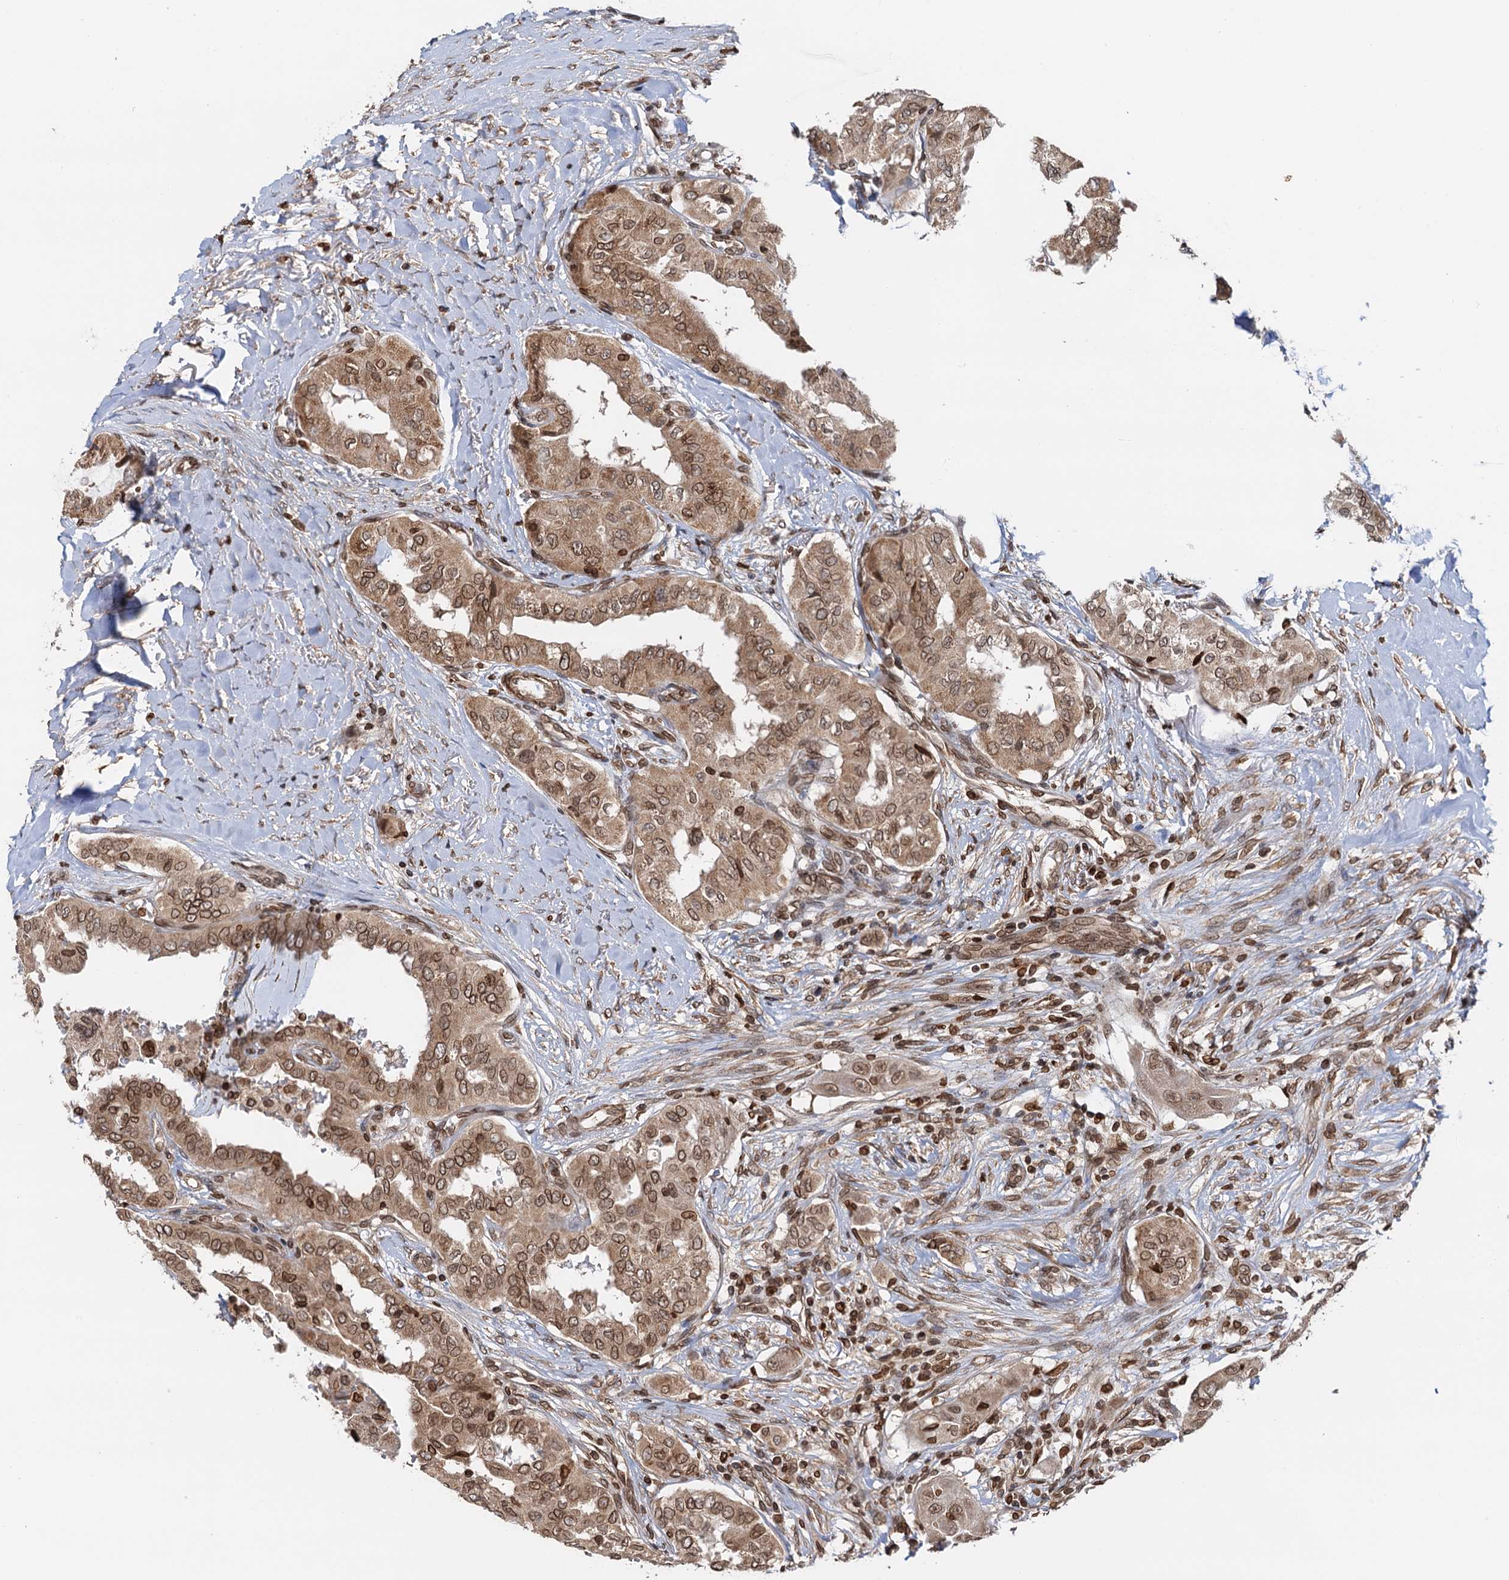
{"staining": {"intensity": "moderate", "quantity": ">75%", "location": "cytoplasmic/membranous,nuclear"}, "tissue": "thyroid cancer", "cell_type": "Tumor cells", "image_type": "cancer", "snomed": [{"axis": "morphology", "description": "Papillary adenocarcinoma, NOS"}, {"axis": "topography", "description": "Thyroid gland"}], "caption": "A medium amount of moderate cytoplasmic/membranous and nuclear positivity is identified in about >75% of tumor cells in thyroid cancer (papillary adenocarcinoma) tissue. (DAB (3,3'-diaminobenzidine) IHC, brown staining for protein, blue staining for nuclei).", "gene": "ZC3H13", "patient": {"sex": "female", "age": 59}}